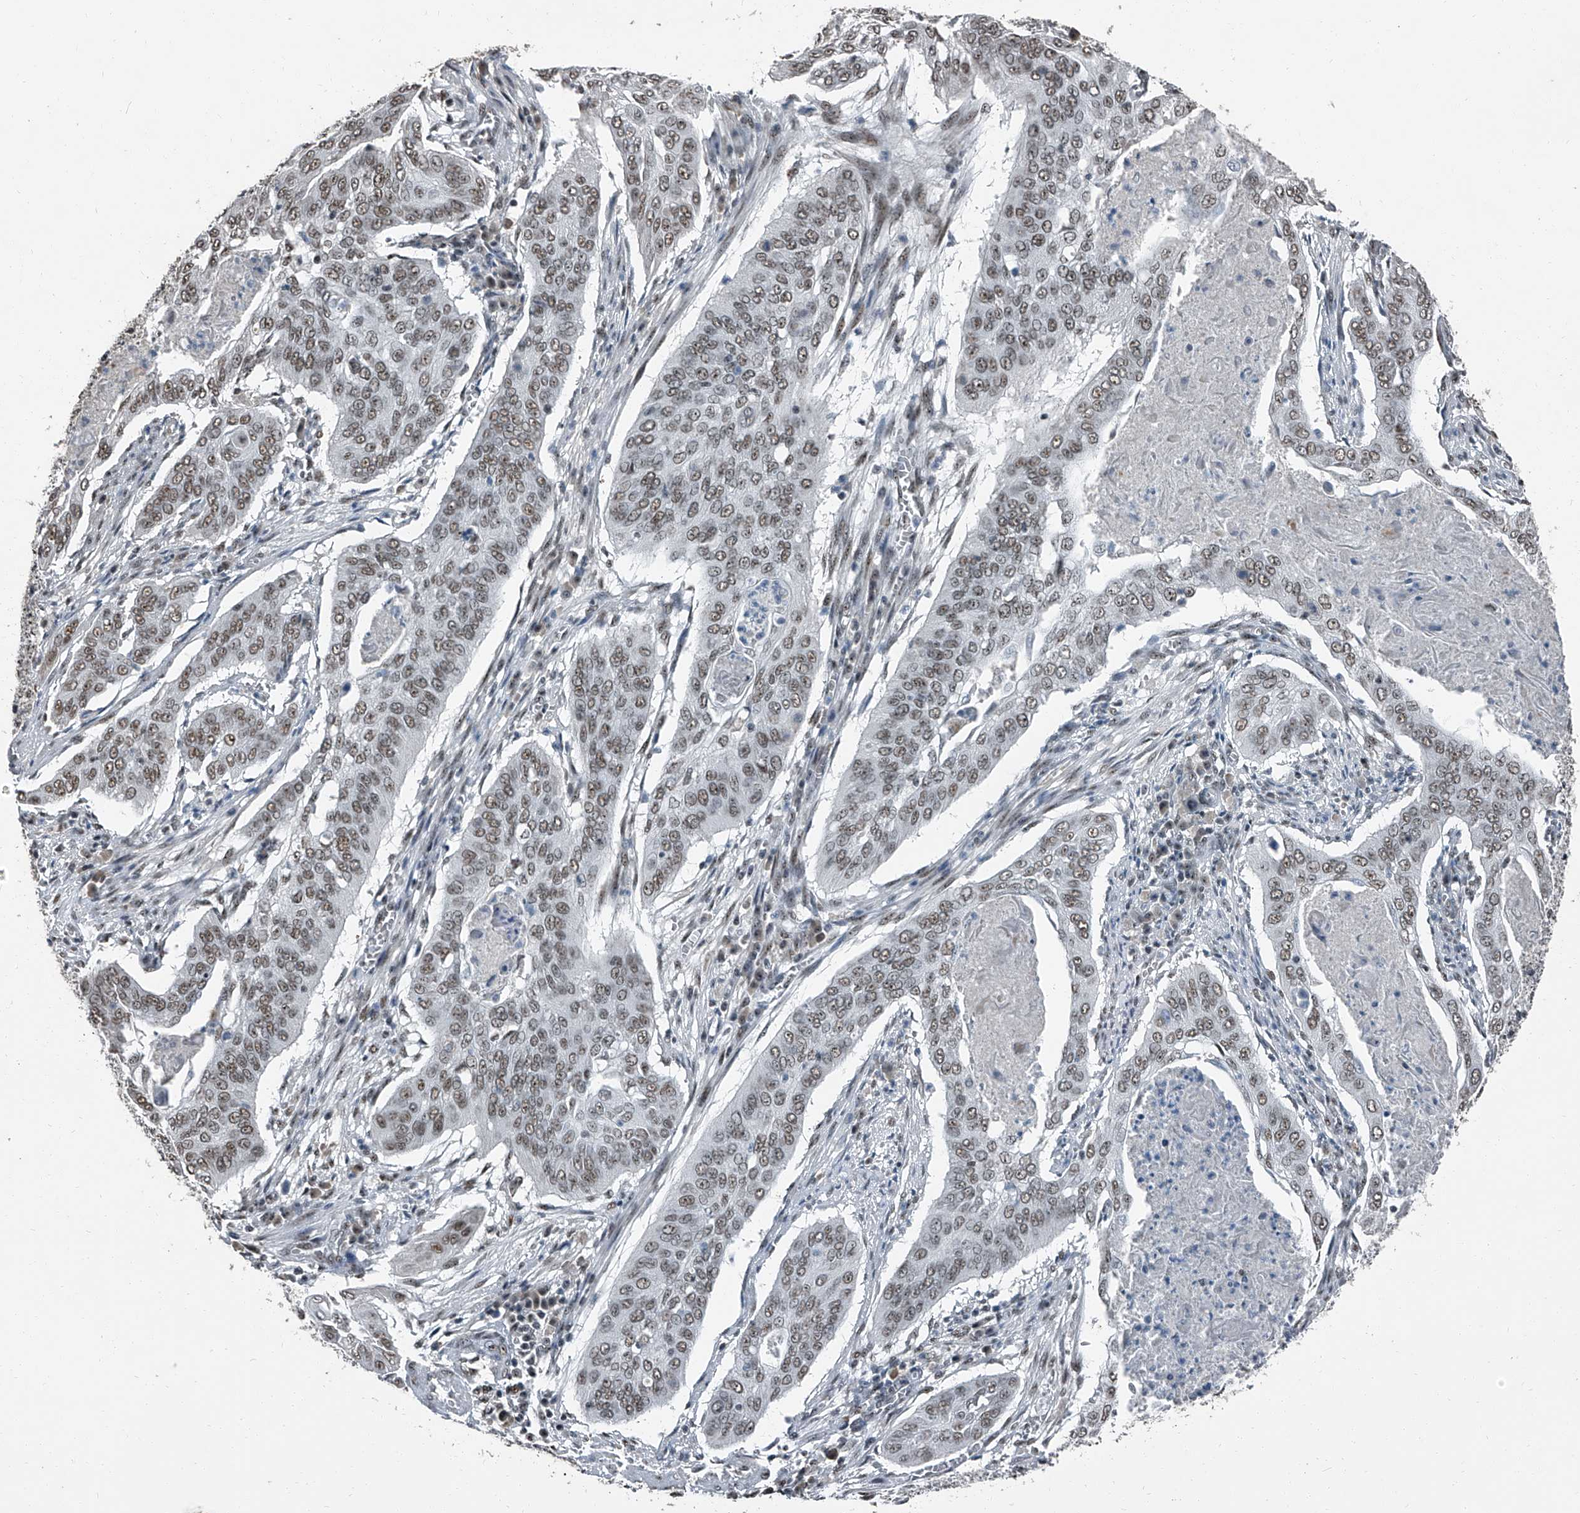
{"staining": {"intensity": "weak", "quantity": ">75%", "location": "nuclear"}, "tissue": "cervical cancer", "cell_type": "Tumor cells", "image_type": "cancer", "snomed": [{"axis": "morphology", "description": "Squamous cell carcinoma, NOS"}, {"axis": "topography", "description": "Cervix"}], "caption": "Protein staining by immunohistochemistry demonstrates weak nuclear expression in approximately >75% of tumor cells in cervical cancer.", "gene": "TCOF1", "patient": {"sex": "female", "age": 39}}